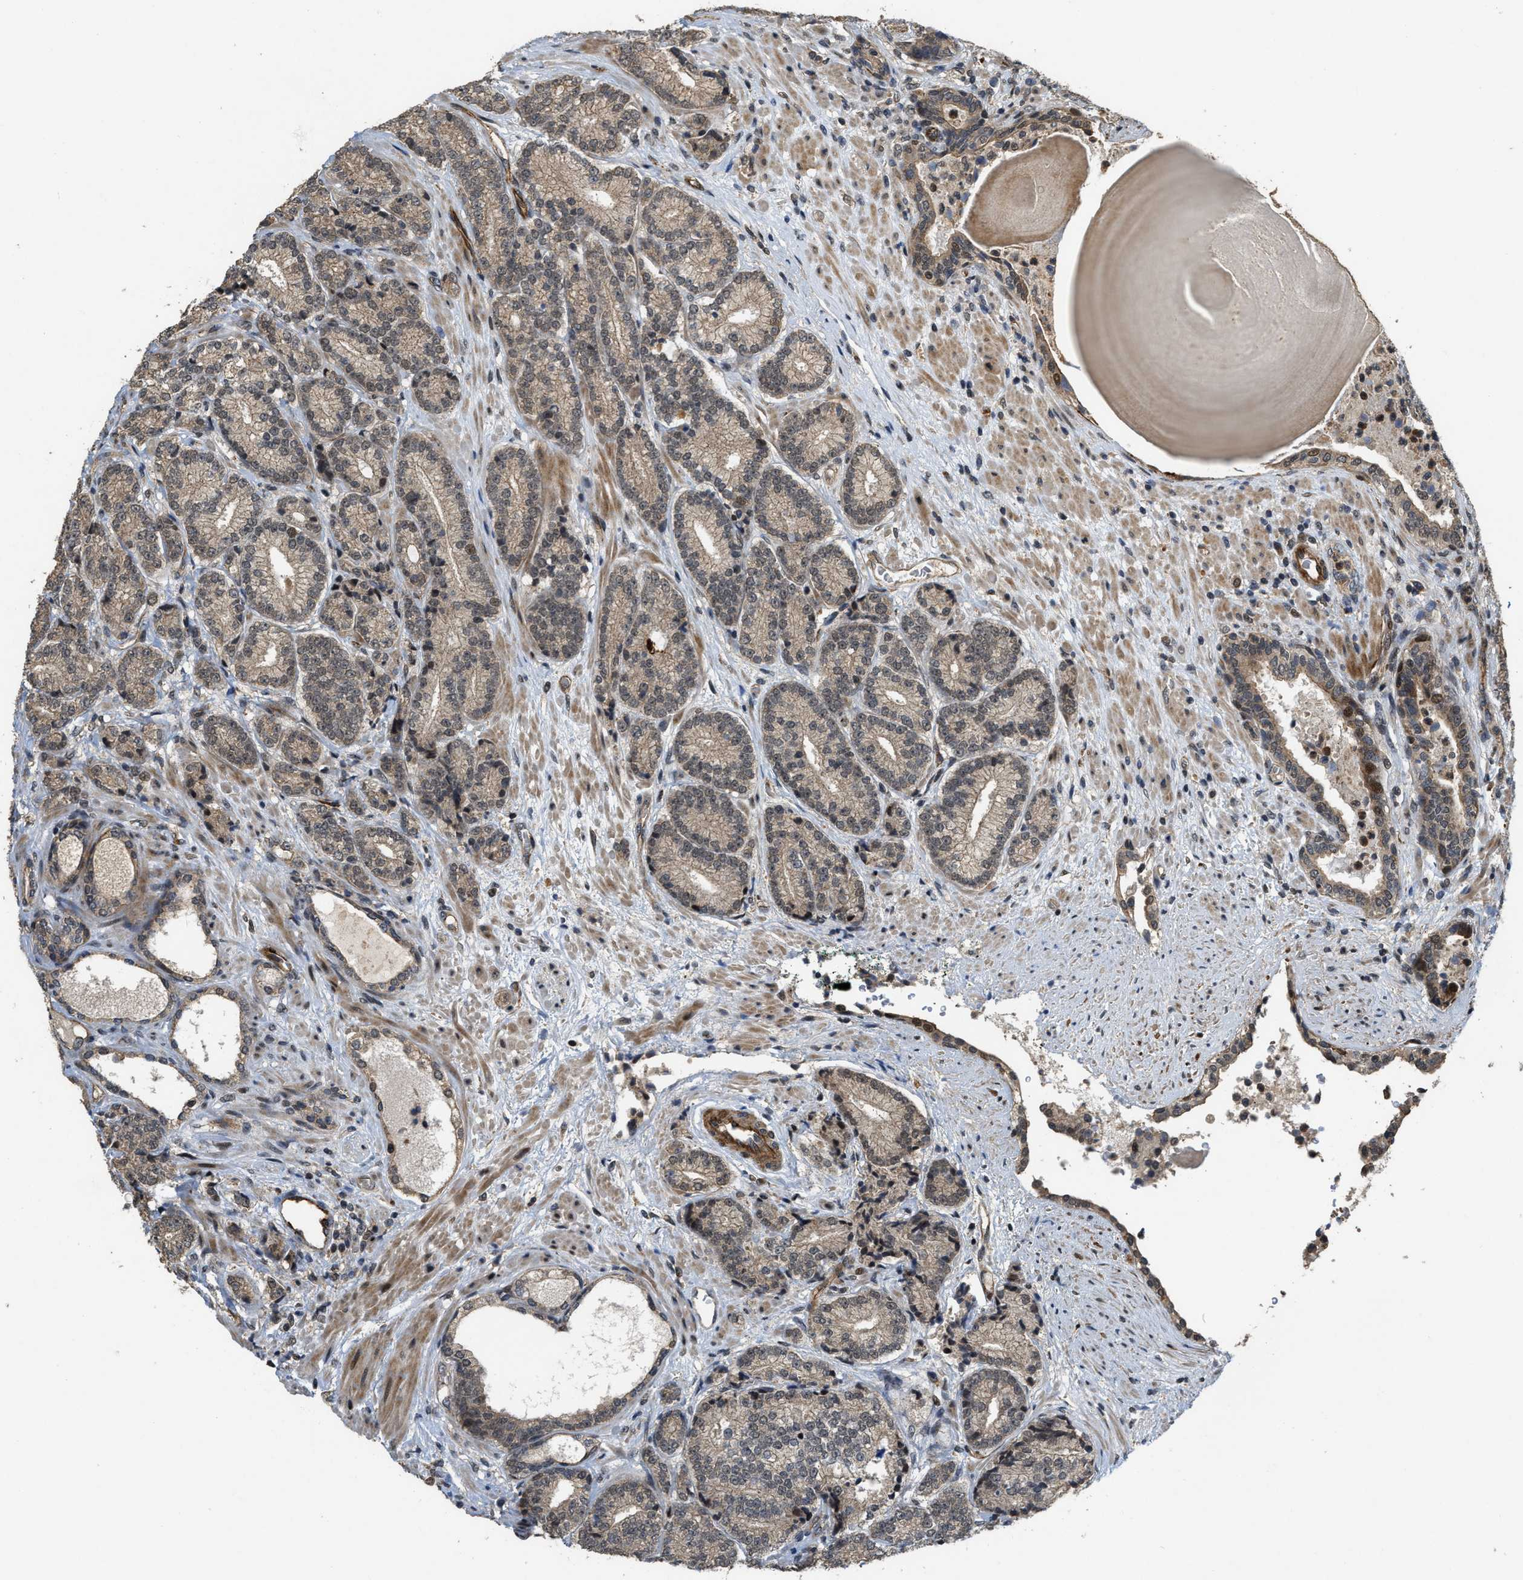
{"staining": {"intensity": "weak", "quantity": ">75%", "location": "cytoplasmic/membranous"}, "tissue": "prostate cancer", "cell_type": "Tumor cells", "image_type": "cancer", "snomed": [{"axis": "morphology", "description": "Adenocarcinoma, High grade"}, {"axis": "topography", "description": "Prostate"}], "caption": "Protein positivity by IHC displays weak cytoplasmic/membranous expression in about >75% of tumor cells in adenocarcinoma (high-grade) (prostate). Nuclei are stained in blue.", "gene": "DPF2", "patient": {"sex": "male", "age": 61}}